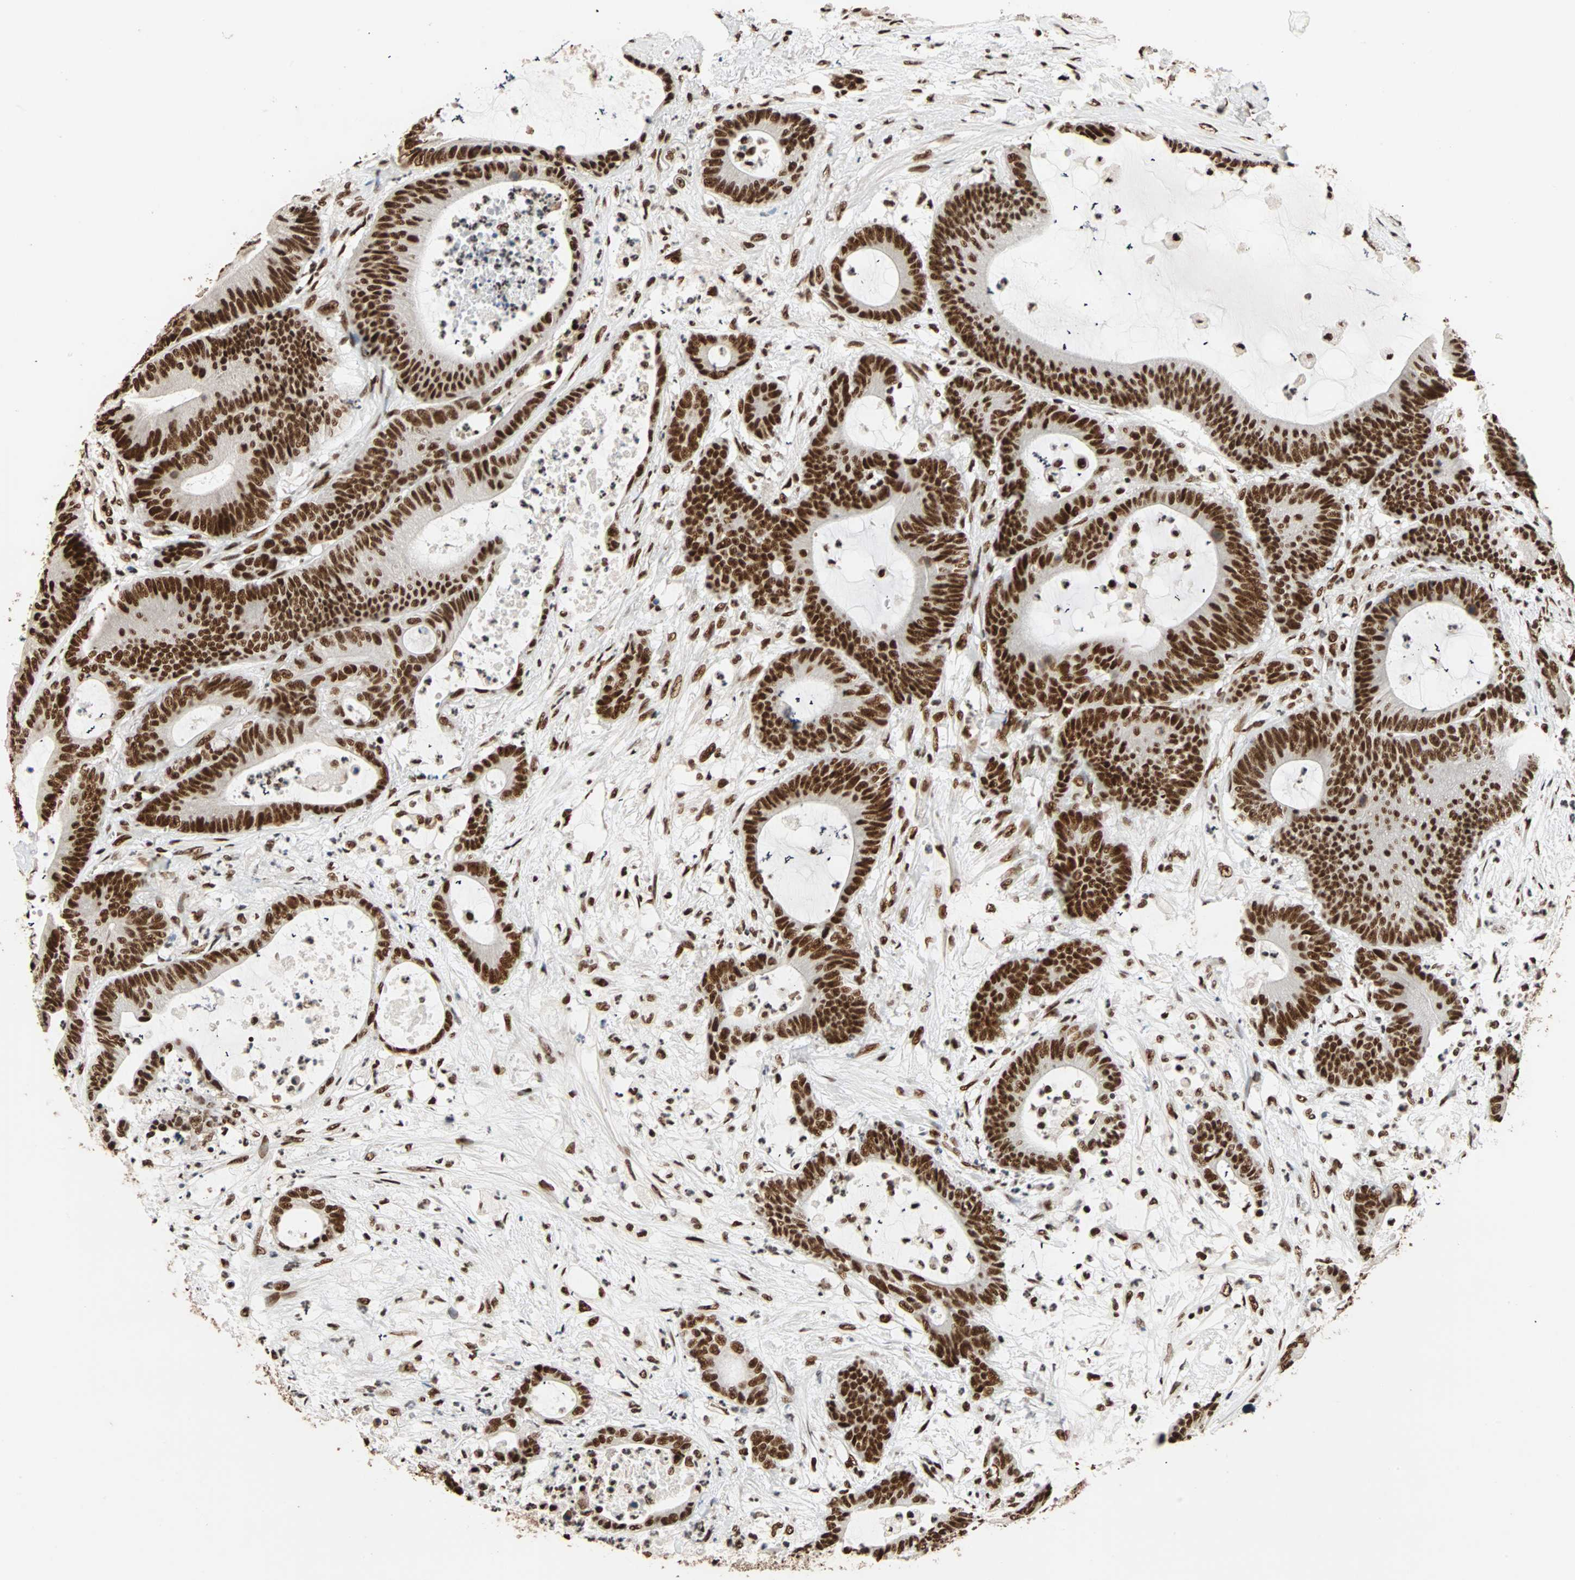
{"staining": {"intensity": "strong", "quantity": ">75%", "location": "nuclear"}, "tissue": "colorectal cancer", "cell_type": "Tumor cells", "image_type": "cancer", "snomed": [{"axis": "morphology", "description": "Adenocarcinoma, NOS"}, {"axis": "topography", "description": "Colon"}], "caption": "Immunohistochemical staining of human adenocarcinoma (colorectal) reveals high levels of strong nuclear expression in about >75% of tumor cells. (DAB (3,3'-diaminobenzidine) IHC with brightfield microscopy, high magnification).", "gene": "ILF2", "patient": {"sex": "female", "age": 84}}